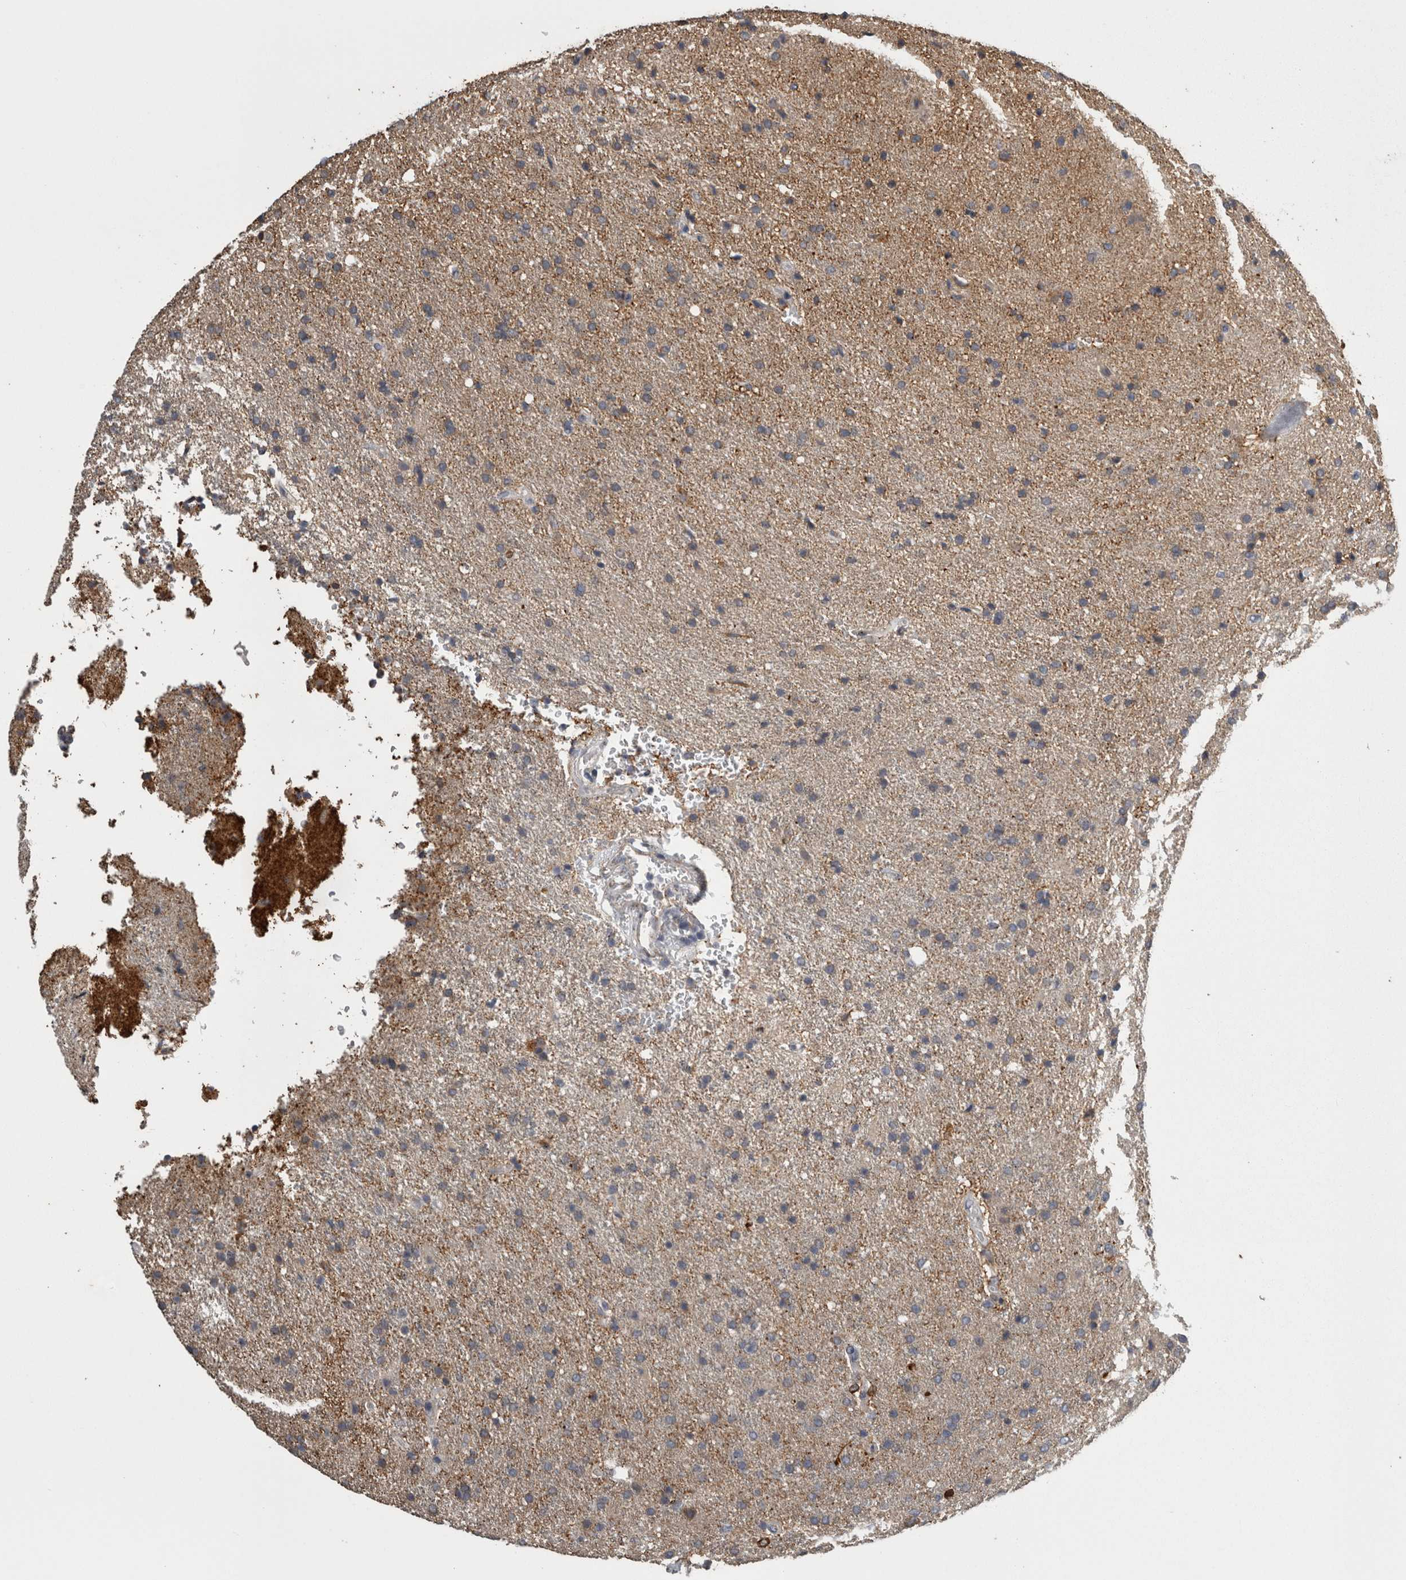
{"staining": {"intensity": "weak", "quantity": "25%-75%", "location": "cytoplasmic/membranous"}, "tissue": "glioma", "cell_type": "Tumor cells", "image_type": "cancer", "snomed": [{"axis": "morphology", "description": "Glioma, malignant, High grade"}, {"axis": "topography", "description": "Brain"}], "caption": "This micrograph exhibits immunohistochemistry staining of human high-grade glioma (malignant), with low weak cytoplasmic/membranous positivity in about 25%-75% of tumor cells.", "gene": "FRK", "patient": {"sex": "male", "age": 72}}